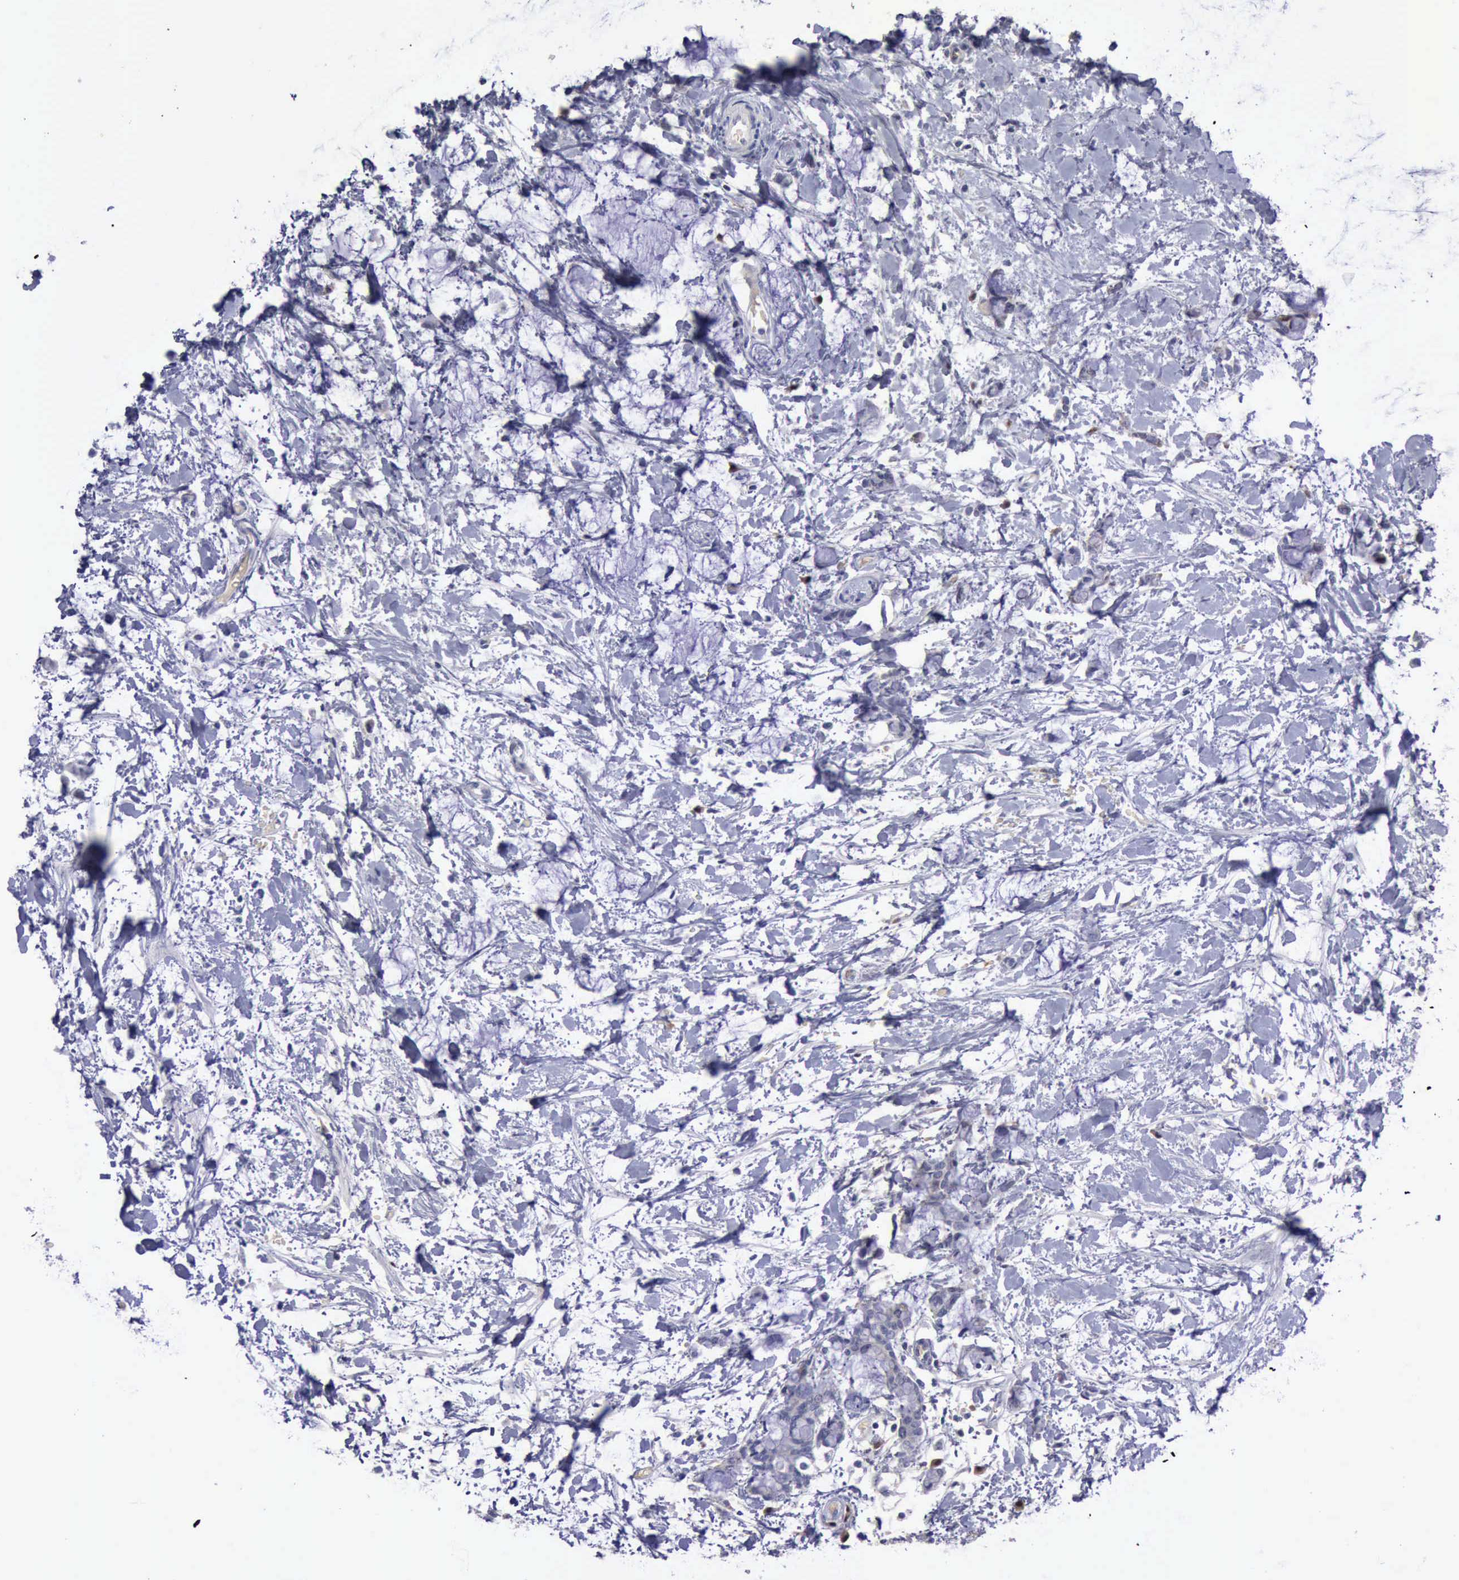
{"staining": {"intensity": "negative", "quantity": "none", "location": "none"}, "tissue": "colorectal cancer", "cell_type": "Tumor cells", "image_type": "cancer", "snomed": [{"axis": "morphology", "description": "Normal tissue, NOS"}, {"axis": "morphology", "description": "Adenocarcinoma, NOS"}, {"axis": "topography", "description": "Colon"}, {"axis": "topography", "description": "Peripheral nerve tissue"}], "caption": "DAB immunohistochemical staining of human colorectal cancer (adenocarcinoma) shows no significant staining in tumor cells.", "gene": "CEP128", "patient": {"sex": "male", "age": 14}}